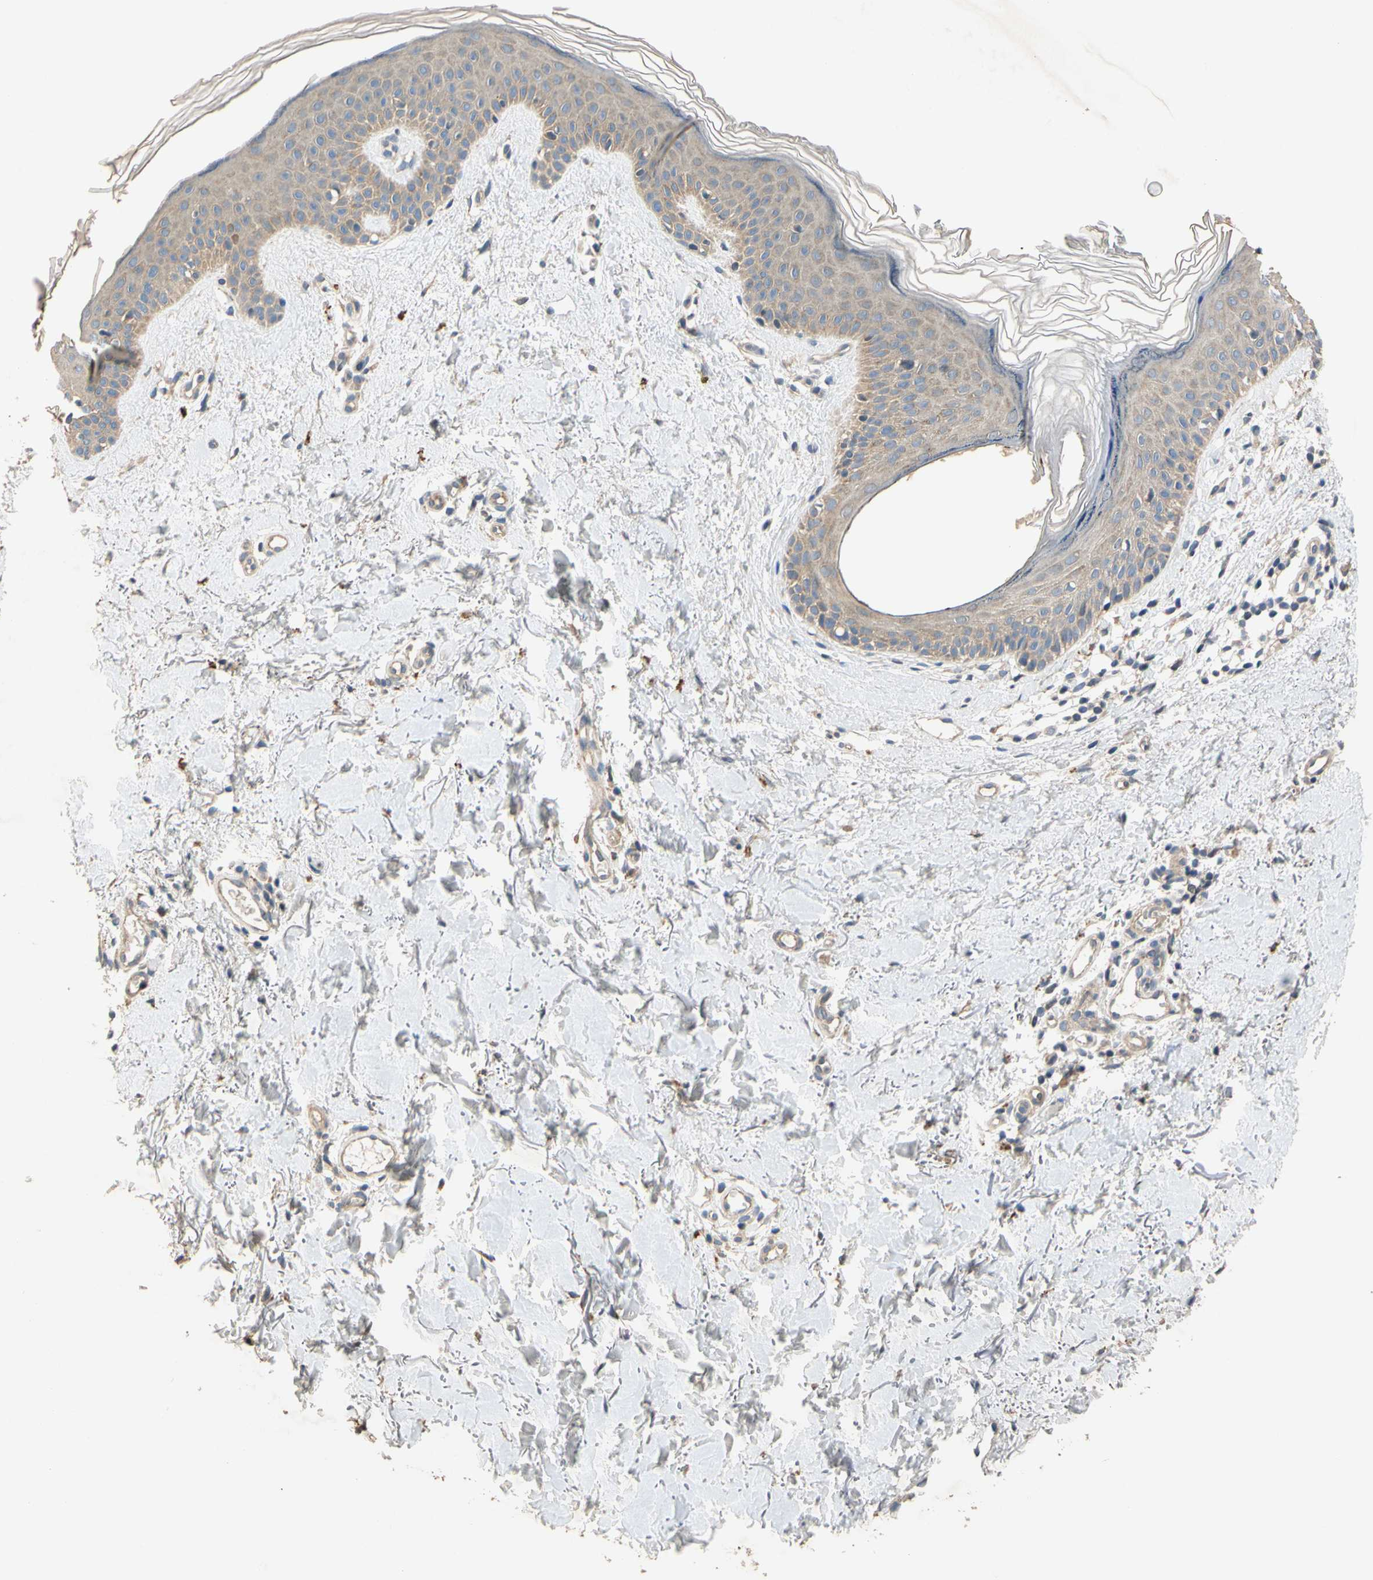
{"staining": {"intensity": "negative", "quantity": "none", "location": "none"}, "tissue": "skin", "cell_type": "Fibroblasts", "image_type": "normal", "snomed": [{"axis": "morphology", "description": "Normal tissue, NOS"}, {"axis": "topography", "description": "Skin"}], "caption": "Fibroblasts show no significant protein positivity in unremarkable skin. (DAB immunohistochemistry (IHC), high magnification).", "gene": "ALKBH3", "patient": {"sex": "female", "age": 56}}